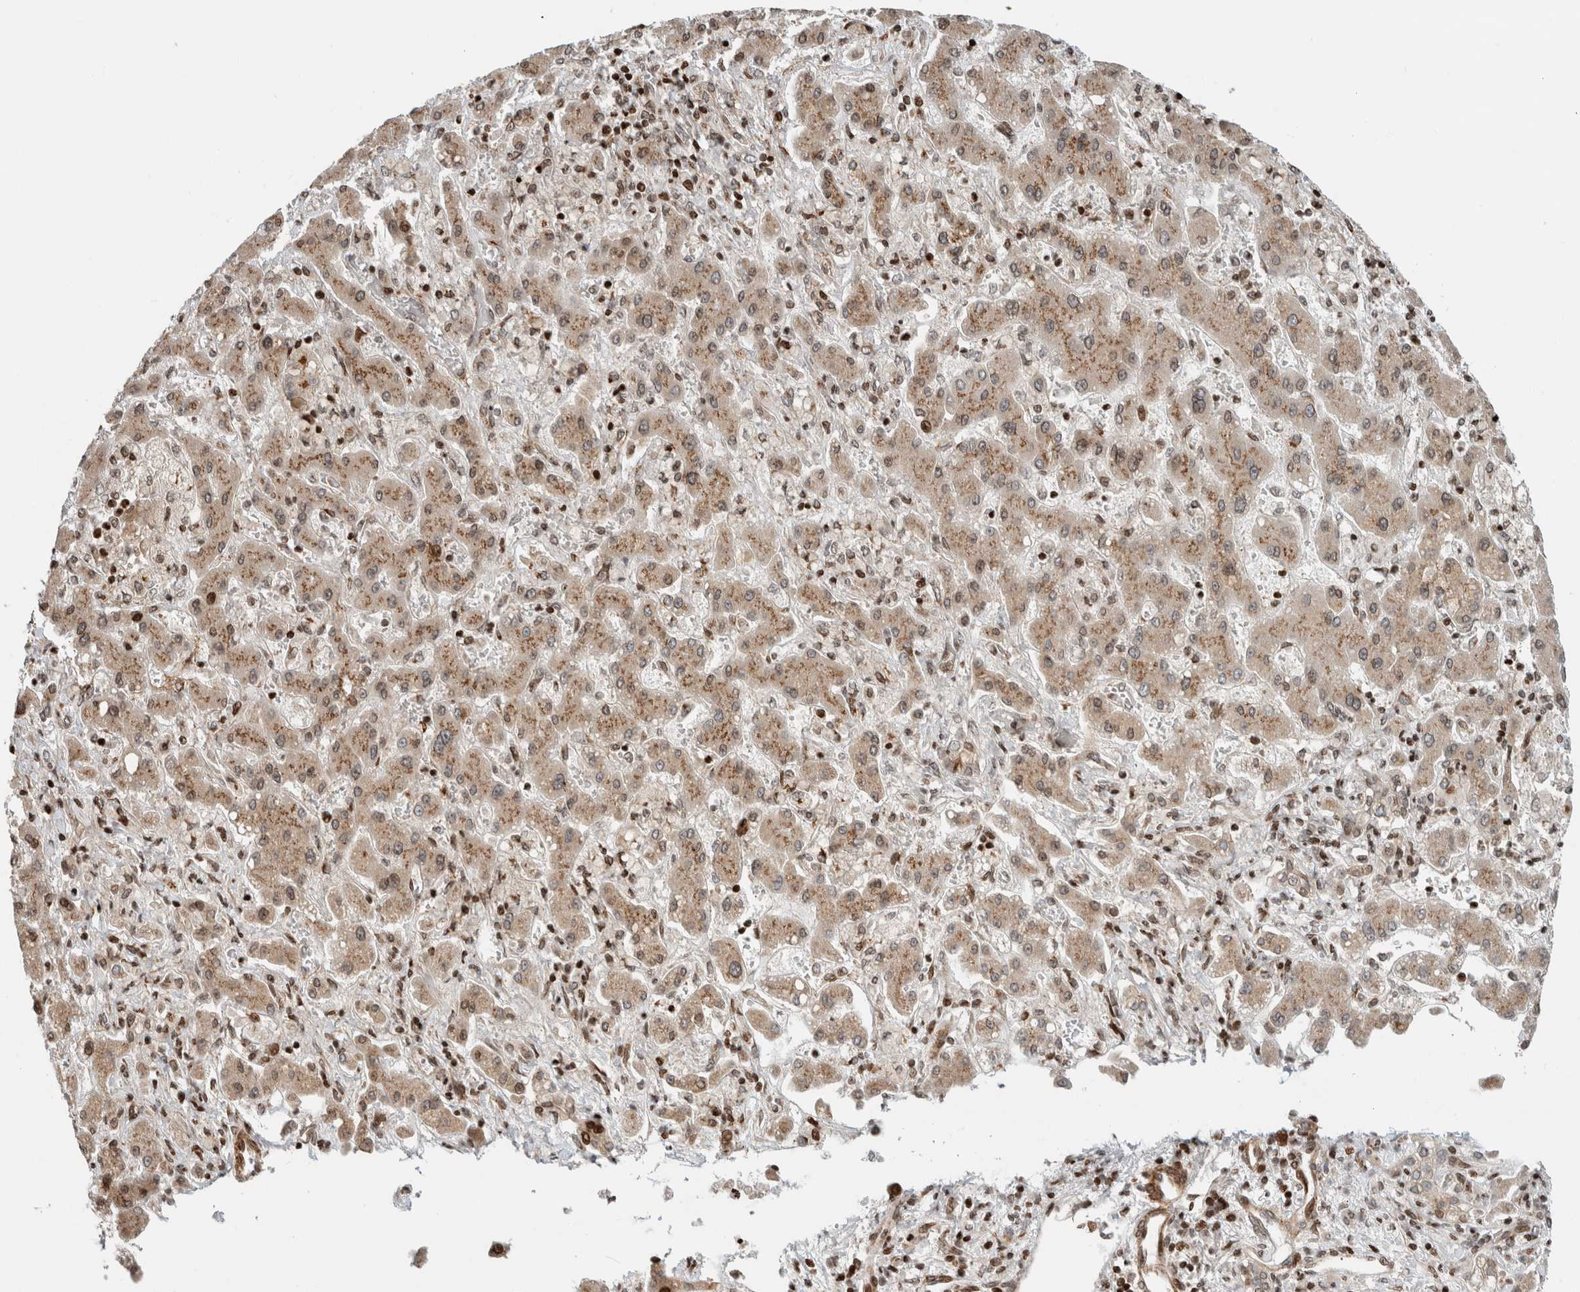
{"staining": {"intensity": "moderate", "quantity": ">75%", "location": "cytoplasmic/membranous"}, "tissue": "liver cancer", "cell_type": "Tumor cells", "image_type": "cancer", "snomed": [{"axis": "morphology", "description": "Cholangiocarcinoma"}, {"axis": "topography", "description": "Liver"}], "caption": "Liver cholangiocarcinoma stained with a brown dye demonstrates moderate cytoplasmic/membranous positive positivity in approximately >75% of tumor cells.", "gene": "GINS4", "patient": {"sex": "male", "age": 50}}